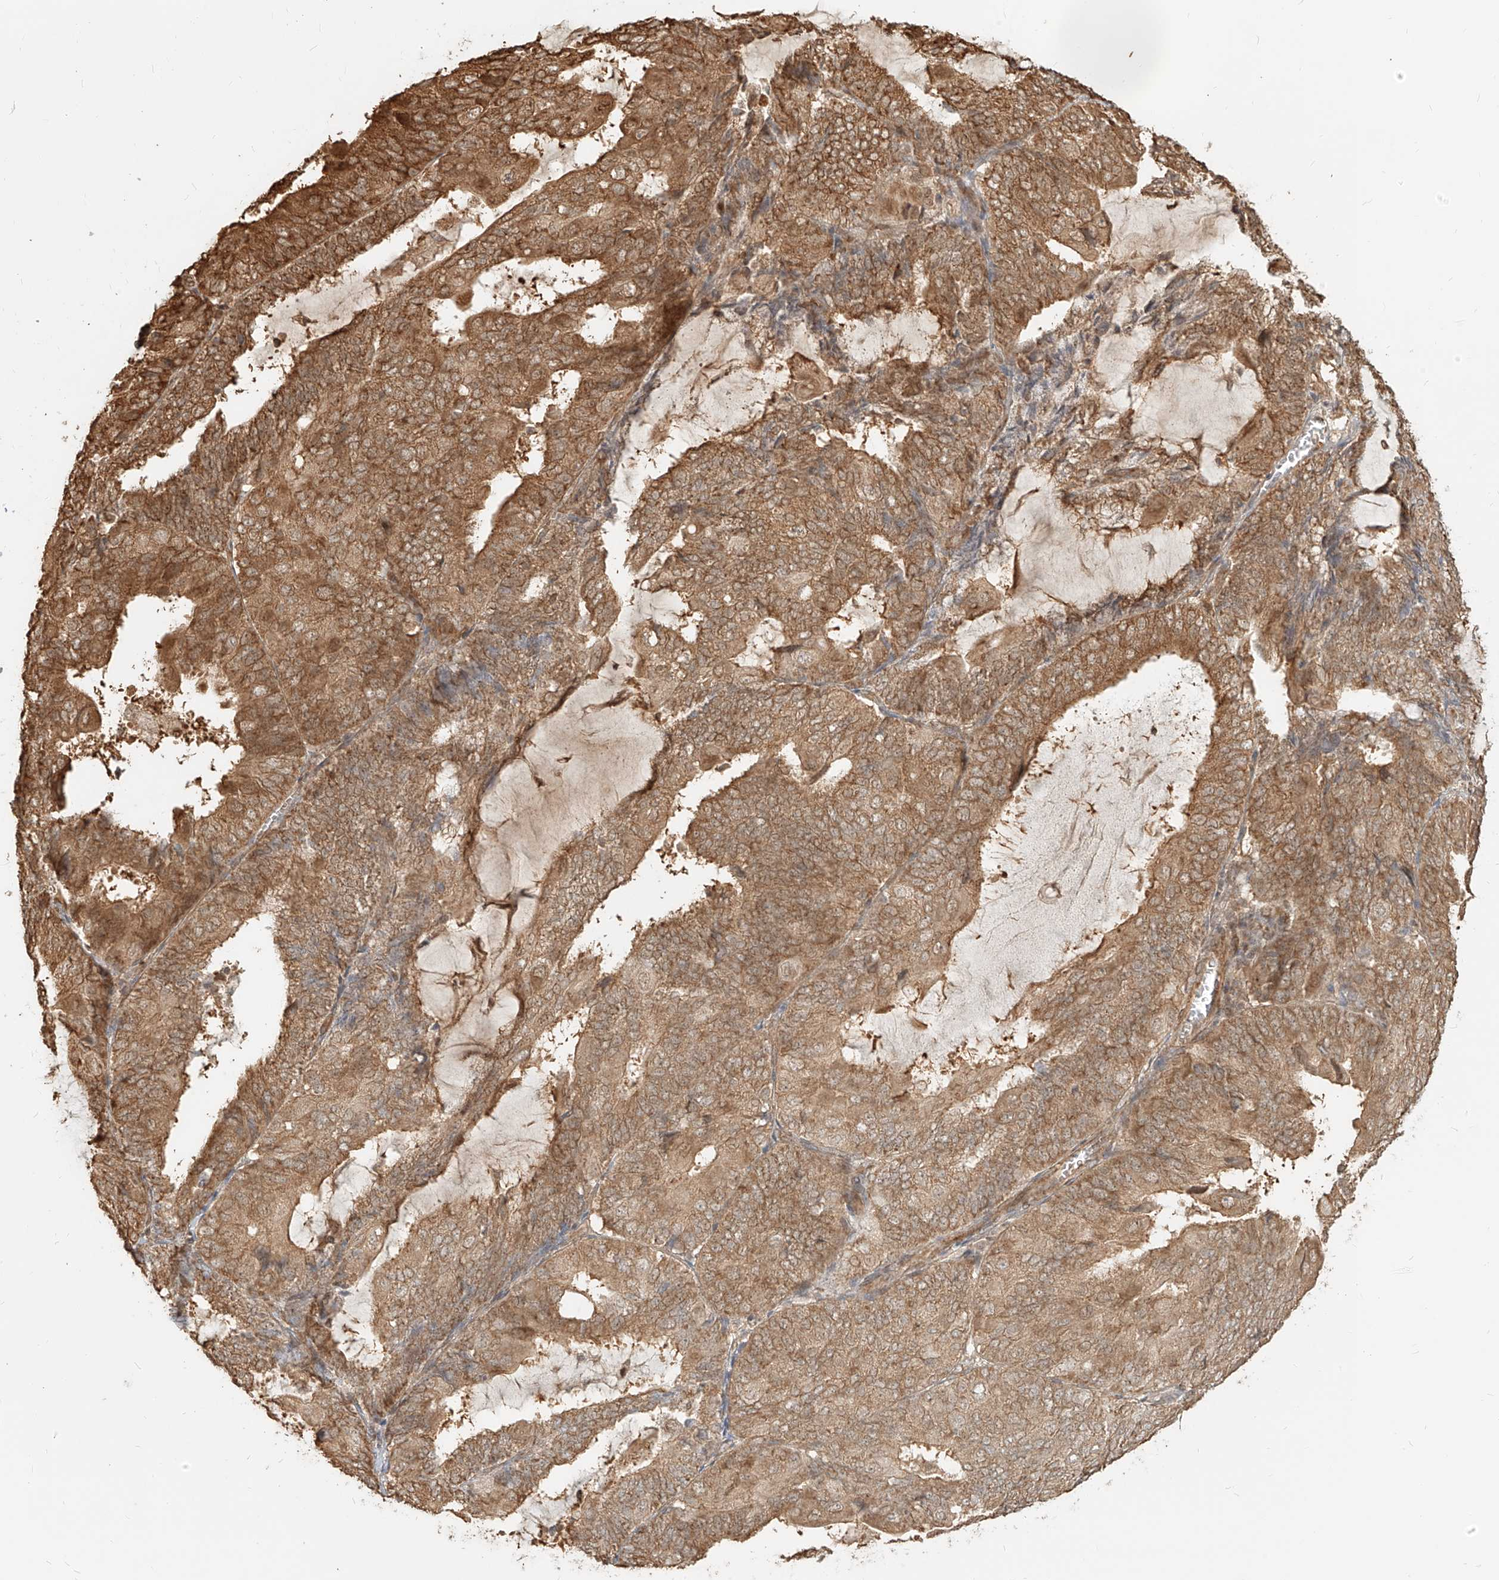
{"staining": {"intensity": "moderate", "quantity": ">75%", "location": "cytoplasmic/membranous"}, "tissue": "endometrial cancer", "cell_type": "Tumor cells", "image_type": "cancer", "snomed": [{"axis": "morphology", "description": "Adenocarcinoma, NOS"}, {"axis": "topography", "description": "Endometrium"}], "caption": "Protein staining reveals moderate cytoplasmic/membranous staining in about >75% of tumor cells in adenocarcinoma (endometrial). (brown staining indicates protein expression, while blue staining denotes nuclei).", "gene": "UBE2K", "patient": {"sex": "female", "age": 81}}